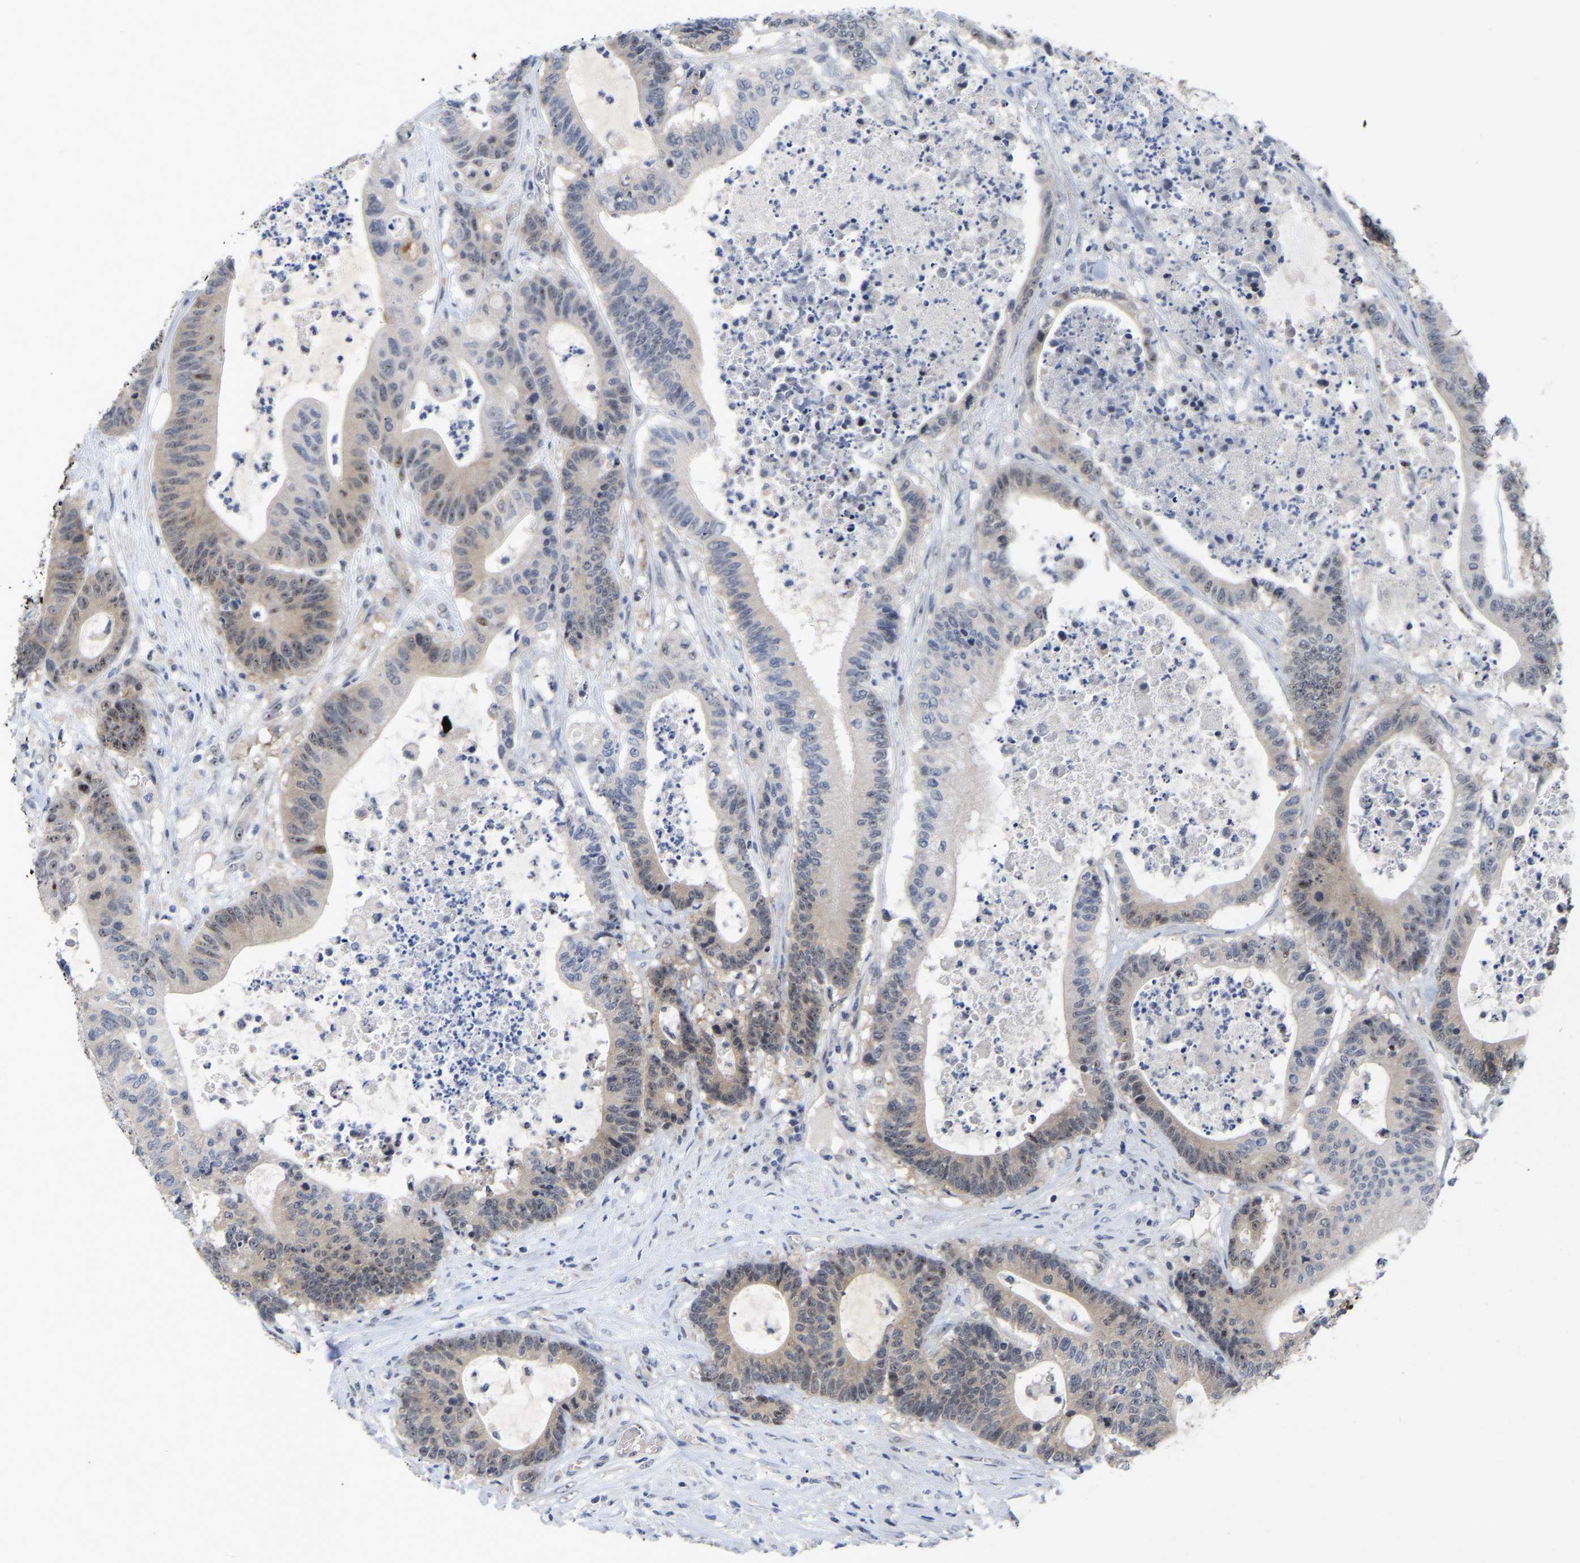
{"staining": {"intensity": "weak", "quantity": "<25%", "location": "cytoplasmic/membranous,nuclear"}, "tissue": "colorectal cancer", "cell_type": "Tumor cells", "image_type": "cancer", "snomed": [{"axis": "morphology", "description": "Adenocarcinoma, NOS"}, {"axis": "topography", "description": "Colon"}], "caption": "Tumor cells are negative for protein expression in human adenocarcinoma (colorectal).", "gene": "NLE1", "patient": {"sex": "female", "age": 84}}